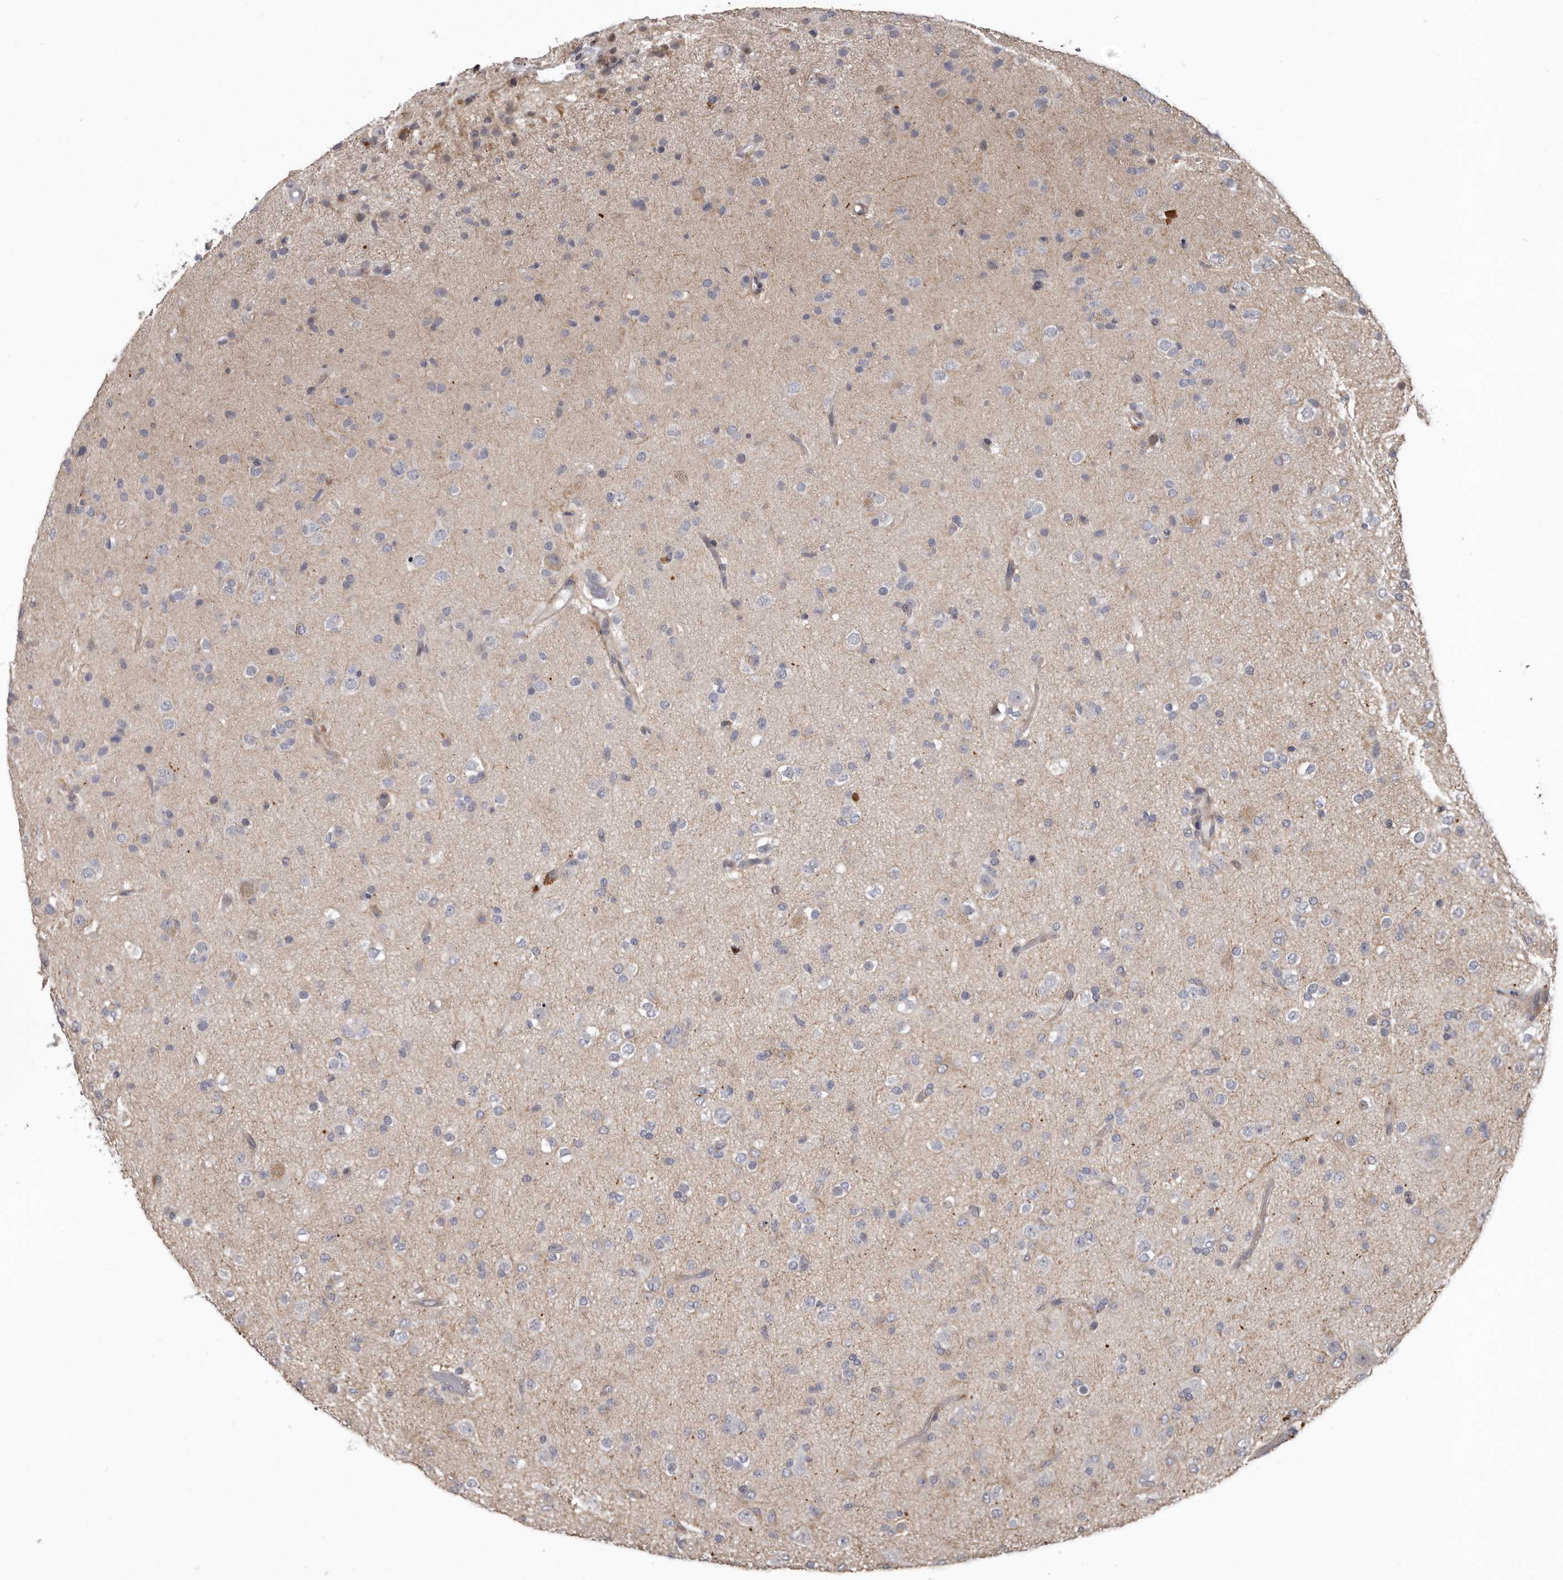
{"staining": {"intensity": "negative", "quantity": "none", "location": "none"}, "tissue": "glioma", "cell_type": "Tumor cells", "image_type": "cancer", "snomed": [{"axis": "morphology", "description": "Glioma, malignant, Low grade"}, {"axis": "topography", "description": "Brain"}], "caption": "Protein analysis of glioma exhibits no significant staining in tumor cells.", "gene": "RNF217", "patient": {"sex": "male", "age": 65}}